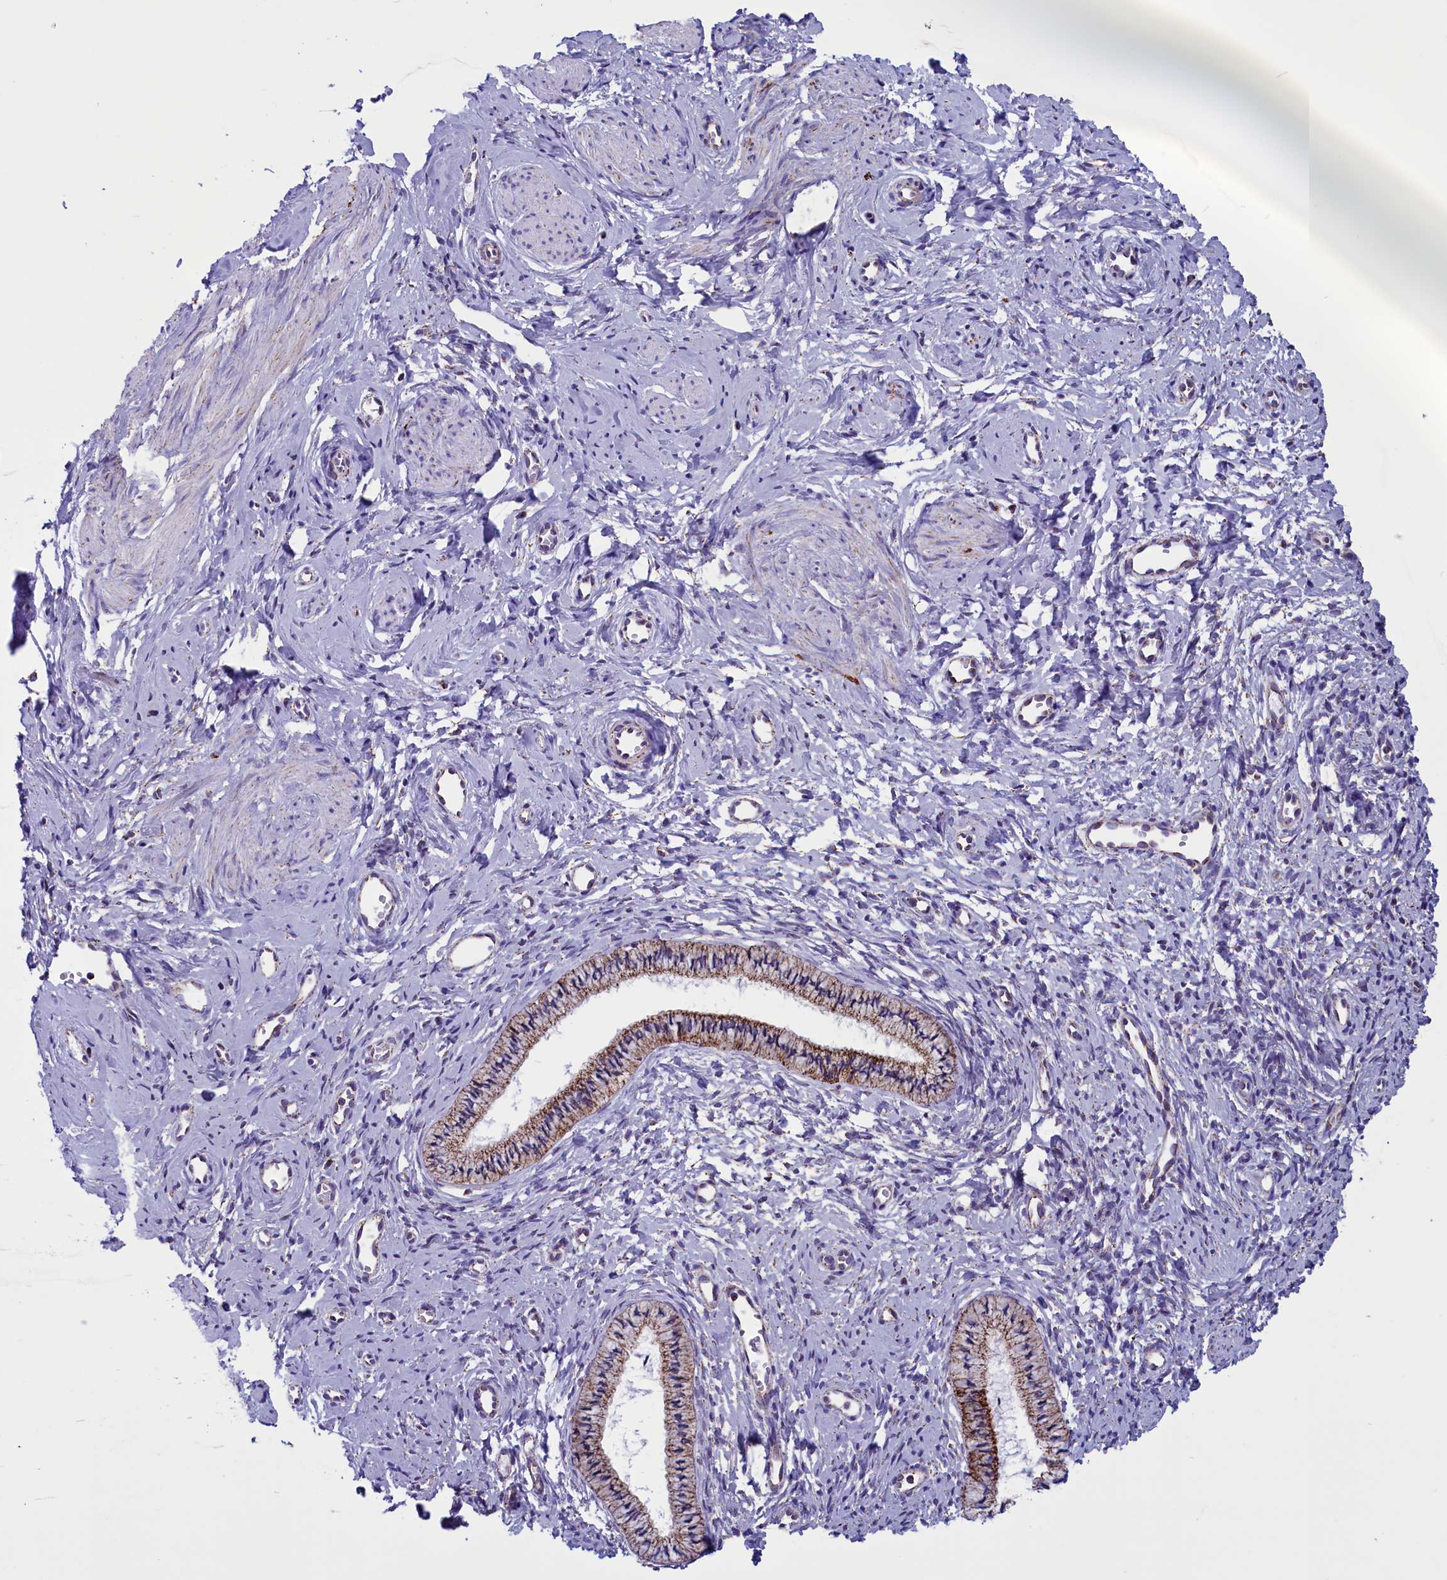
{"staining": {"intensity": "moderate", "quantity": ">75%", "location": "cytoplasmic/membranous"}, "tissue": "cervix", "cell_type": "Glandular cells", "image_type": "normal", "snomed": [{"axis": "morphology", "description": "Normal tissue, NOS"}, {"axis": "topography", "description": "Cervix"}], "caption": "Immunohistochemical staining of normal cervix displays >75% levels of moderate cytoplasmic/membranous protein staining in about >75% of glandular cells.", "gene": "ICA1L", "patient": {"sex": "female", "age": 57}}